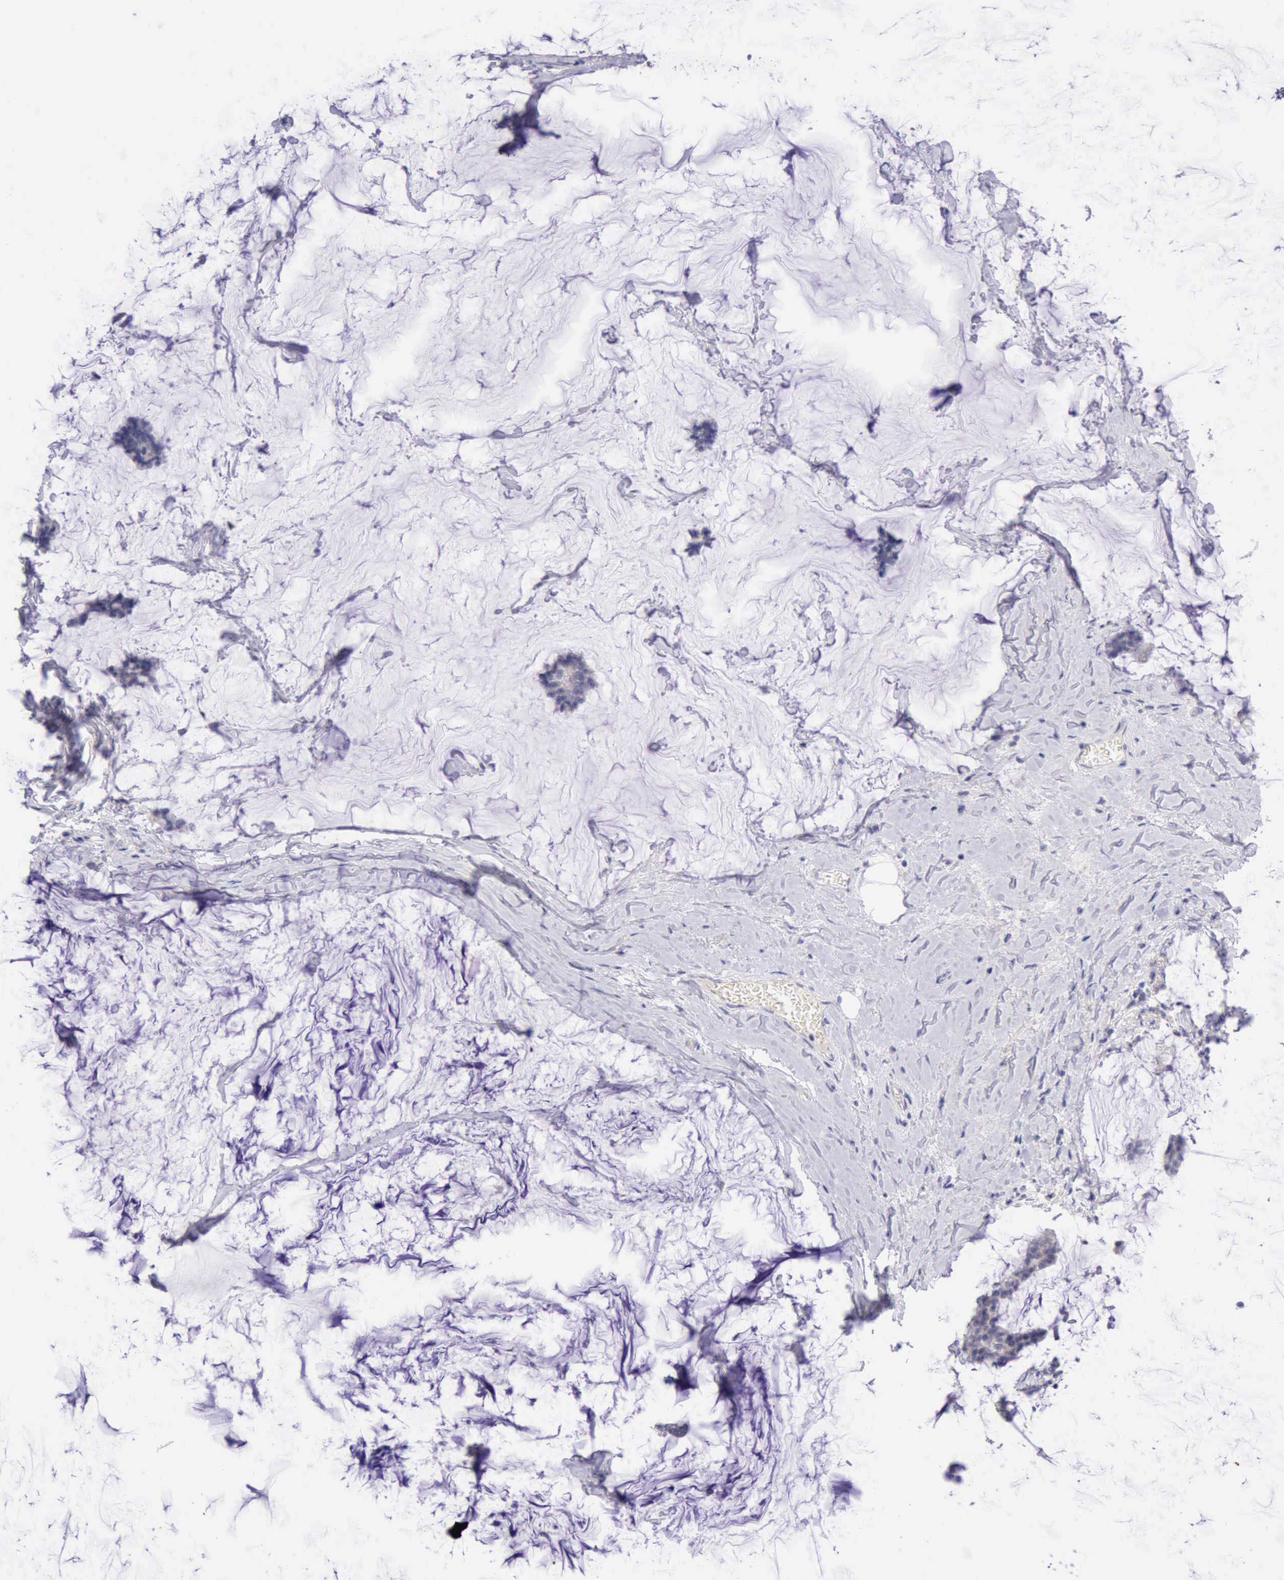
{"staining": {"intensity": "negative", "quantity": "none", "location": "none"}, "tissue": "breast cancer", "cell_type": "Tumor cells", "image_type": "cancer", "snomed": [{"axis": "morphology", "description": "Duct carcinoma"}, {"axis": "topography", "description": "Breast"}], "caption": "High magnification brightfield microscopy of invasive ductal carcinoma (breast) stained with DAB (brown) and counterstained with hematoxylin (blue): tumor cells show no significant positivity.", "gene": "LRFN5", "patient": {"sex": "female", "age": 93}}